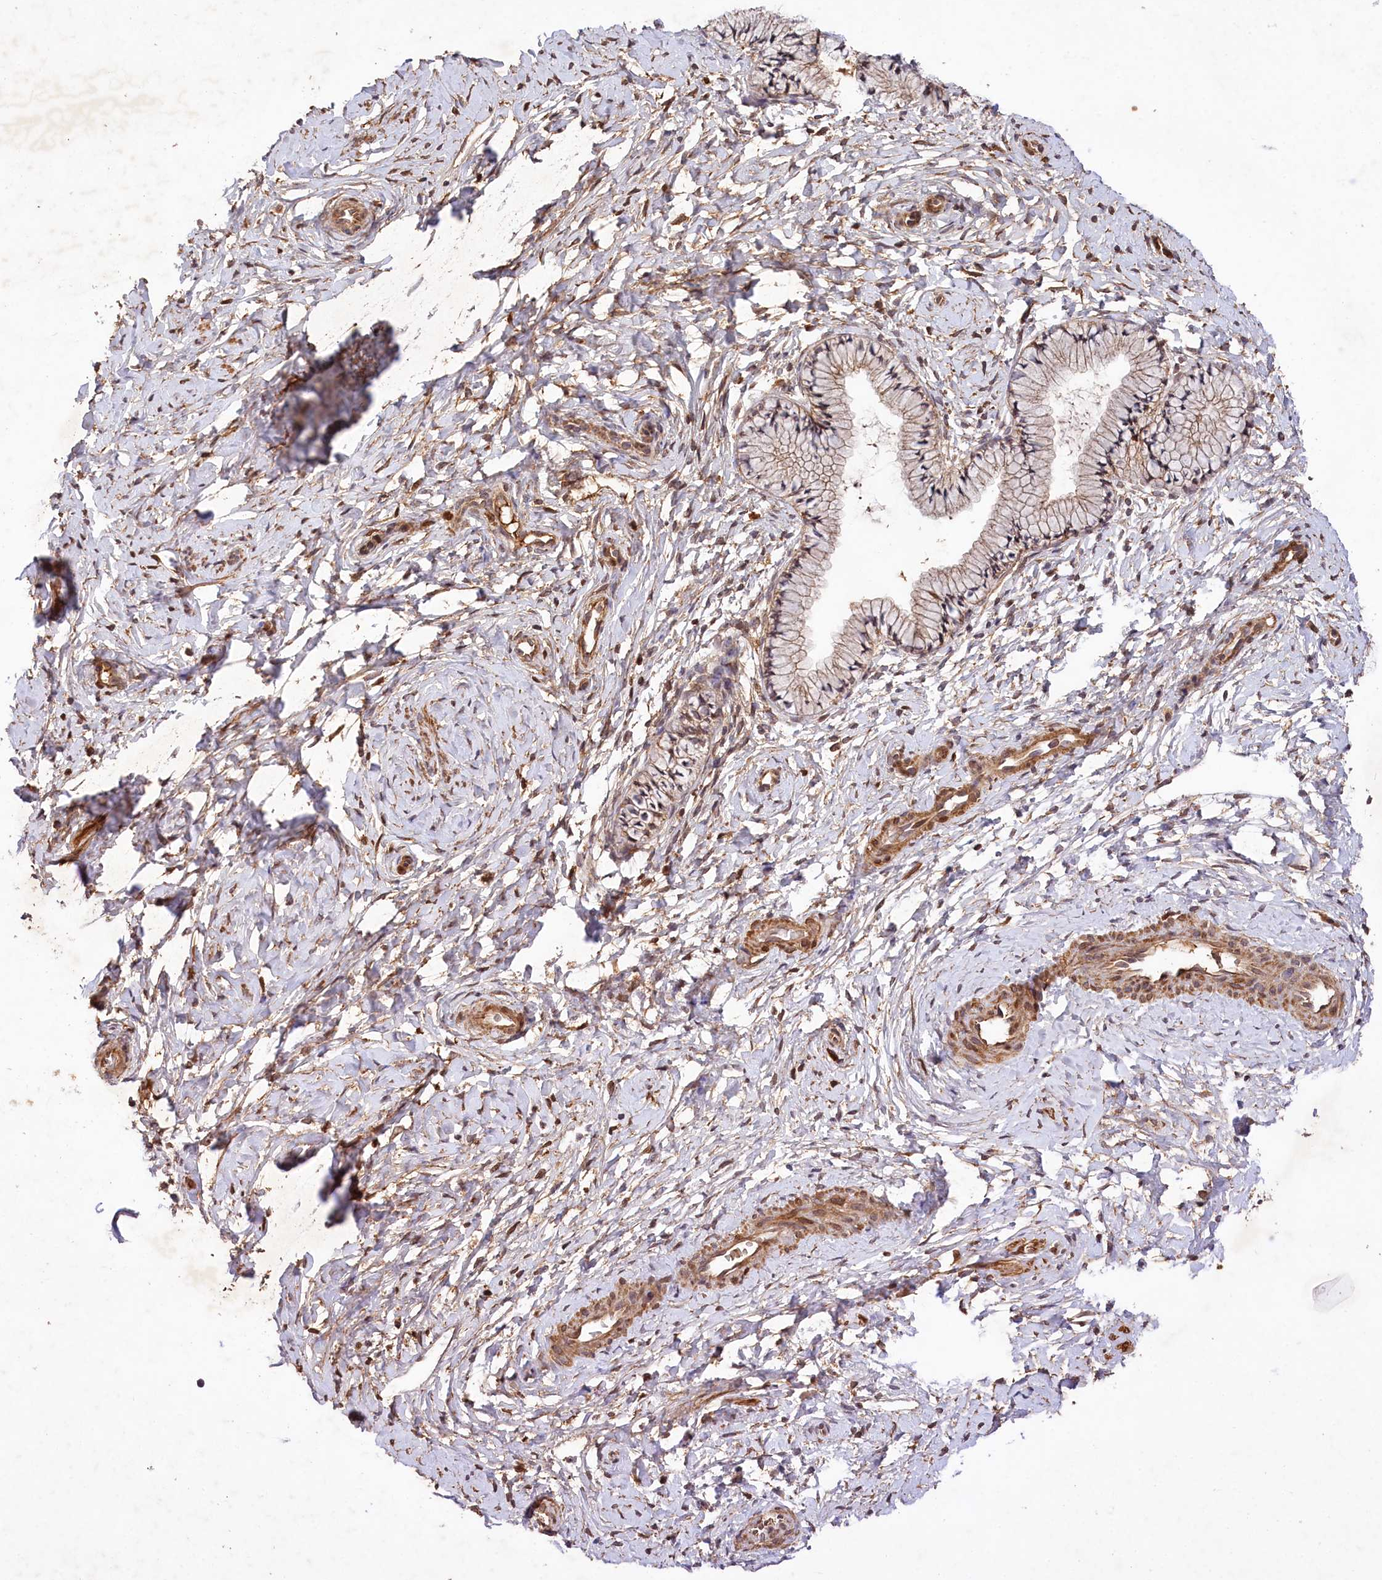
{"staining": {"intensity": "weak", "quantity": ">75%", "location": "cytoplasmic/membranous"}, "tissue": "cervix", "cell_type": "Glandular cells", "image_type": "normal", "snomed": [{"axis": "morphology", "description": "Normal tissue, NOS"}, {"axis": "topography", "description": "Cervix"}], "caption": "The image demonstrates immunohistochemical staining of benign cervix. There is weak cytoplasmic/membranous expression is identified in about >75% of glandular cells. (brown staining indicates protein expression, while blue staining denotes nuclei).", "gene": "MCF2L2", "patient": {"sex": "female", "age": 33}}